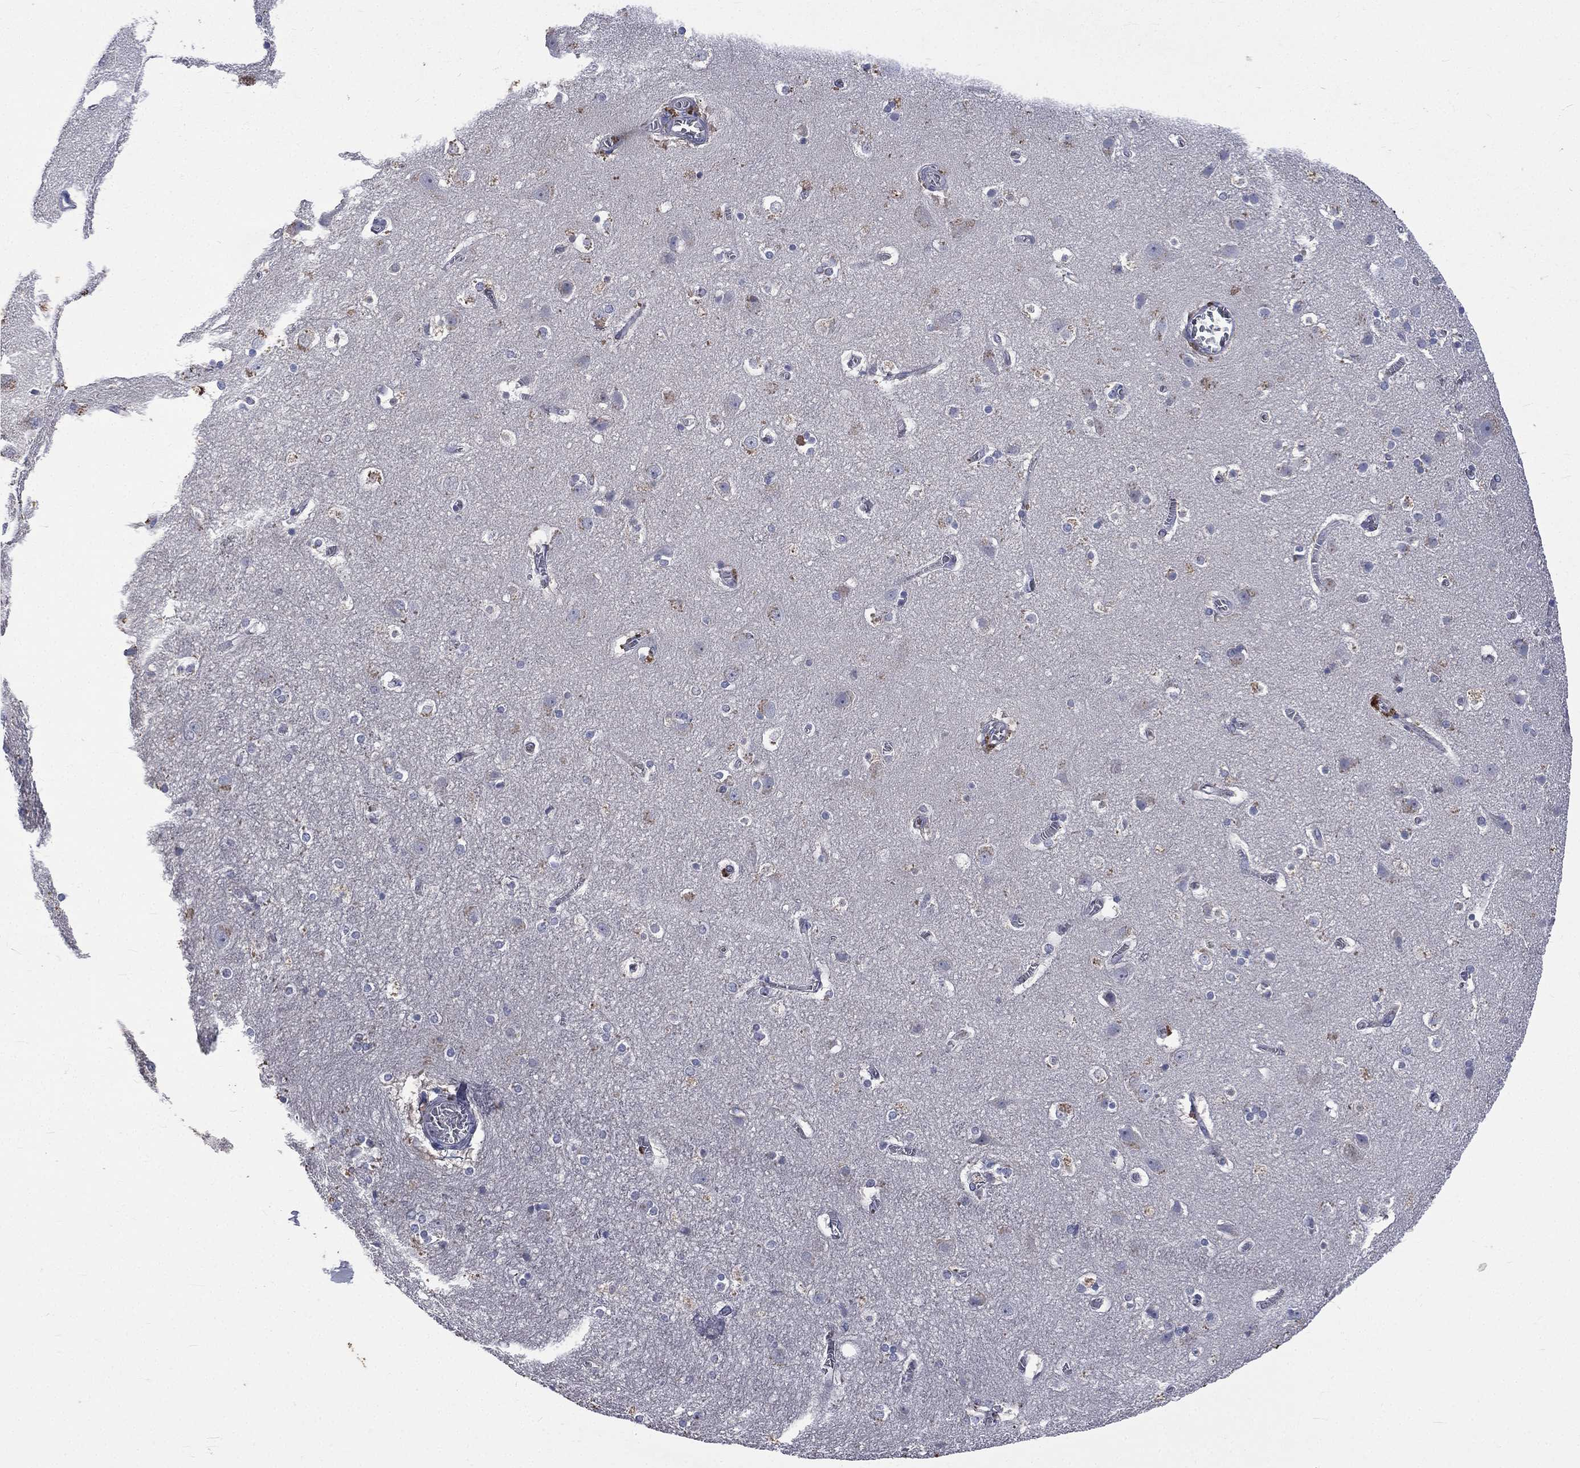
{"staining": {"intensity": "negative", "quantity": "none", "location": "none"}, "tissue": "cerebral cortex", "cell_type": "Endothelial cells", "image_type": "normal", "snomed": [{"axis": "morphology", "description": "Normal tissue, NOS"}, {"axis": "topography", "description": "Cerebral cortex"}], "caption": "This is a photomicrograph of IHC staining of normal cerebral cortex, which shows no positivity in endothelial cells. (Immunohistochemistry, brightfield microscopy, high magnification).", "gene": "CA12", "patient": {"sex": "male", "age": 59}}